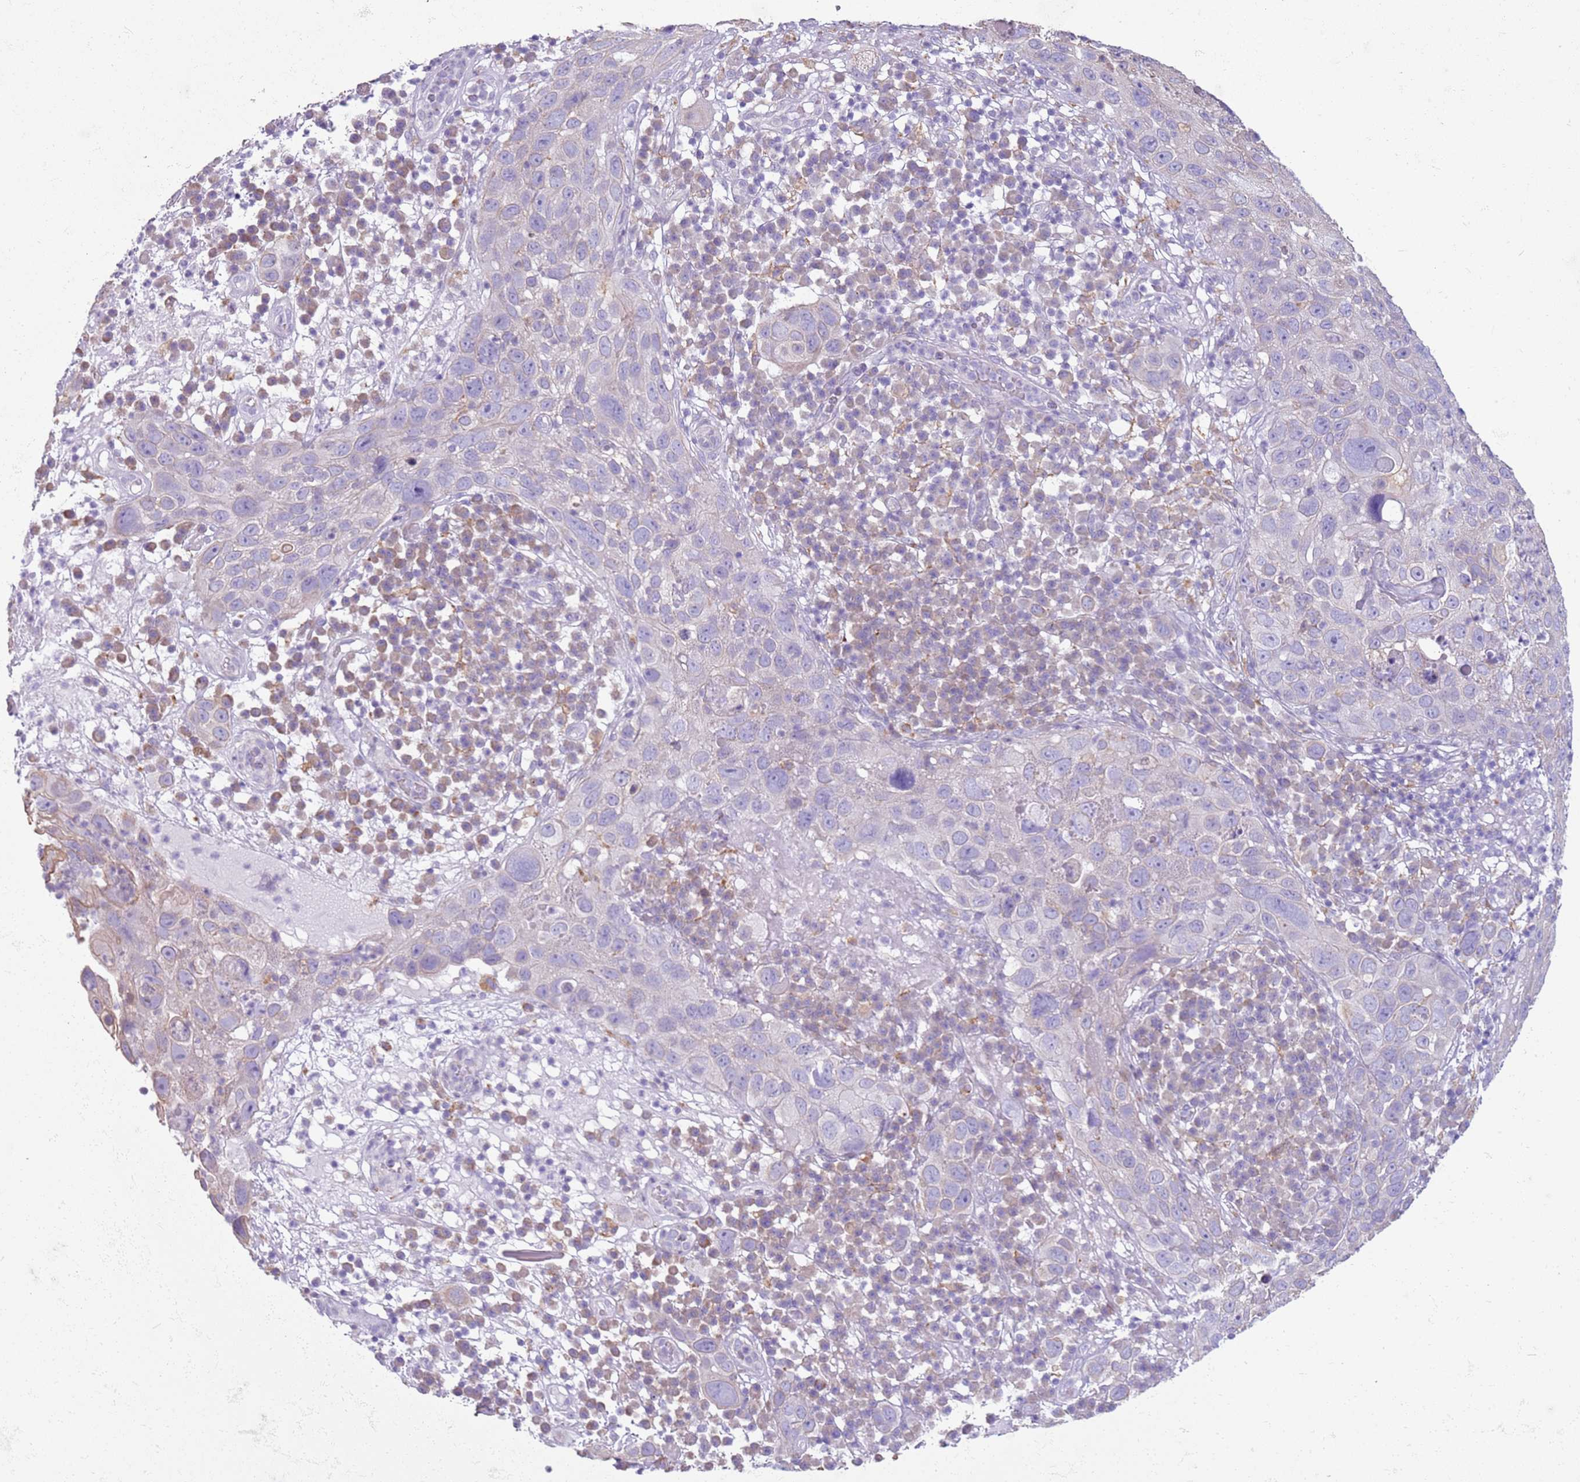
{"staining": {"intensity": "negative", "quantity": "none", "location": "none"}, "tissue": "skin cancer", "cell_type": "Tumor cells", "image_type": "cancer", "snomed": [{"axis": "morphology", "description": "Squamous cell carcinoma in situ, NOS"}, {"axis": "morphology", "description": "Squamous cell carcinoma, NOS"}, {"axis": "topography", "description": "Skin"}], "caption": "A micrograph of skin cancer stained for a protein demonstrates no brown staining in tumor cells.", "gene": "OAF", "patient": {"sex": "male", "age": 93}}